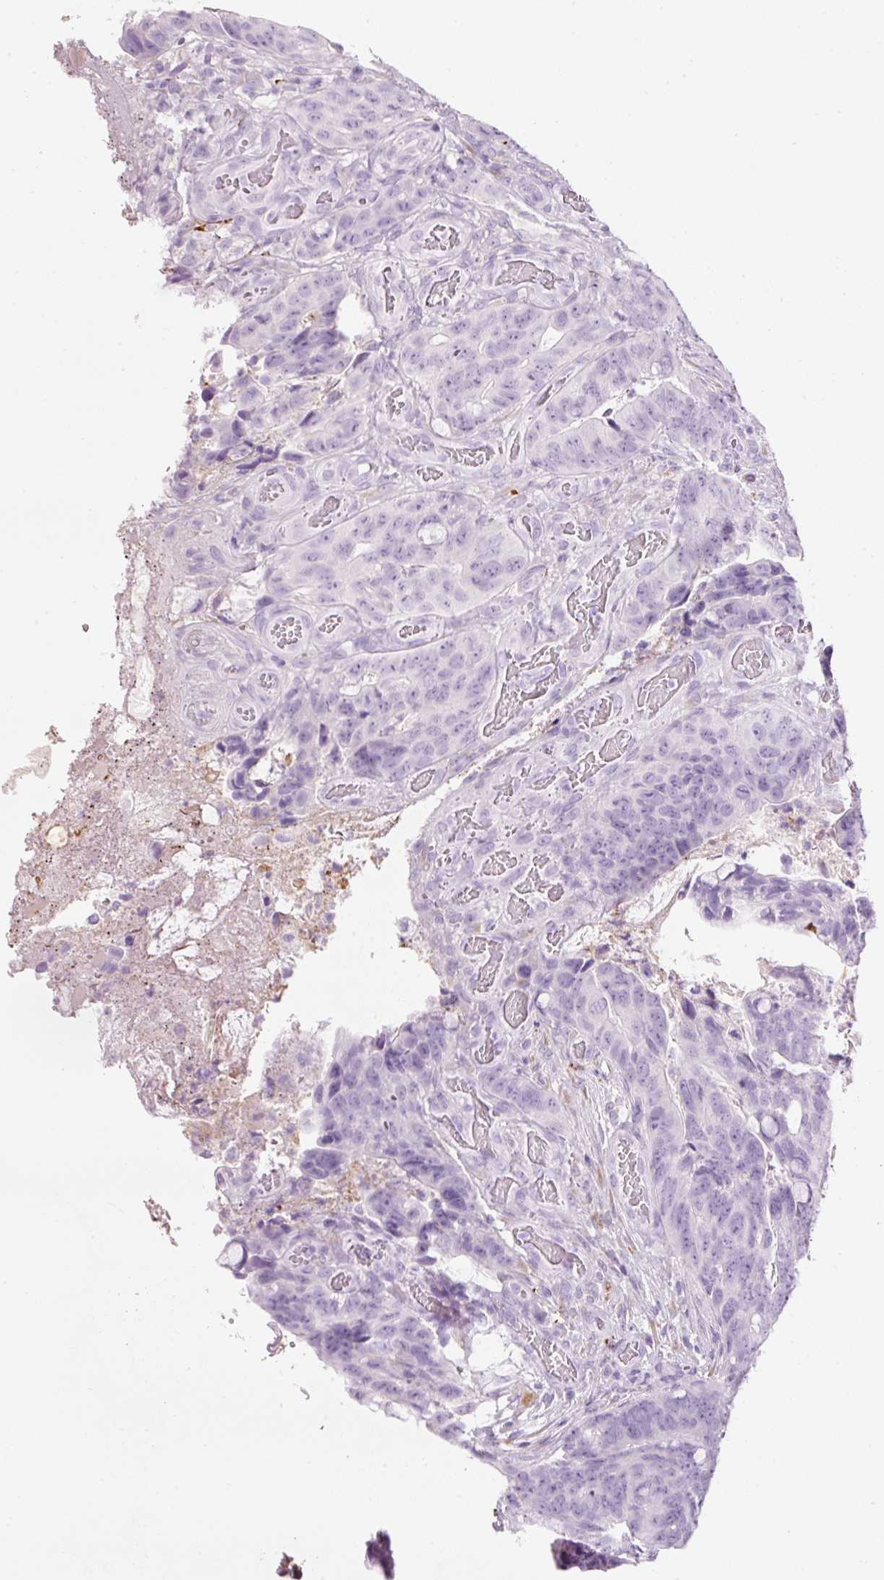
{"staining": {"intensity": "negative", "quantity": "none", "location": "none"}, "tissue": "colorectal cancer", "cell_type": "Tumor cells", "image_type": "cancer", "snomed": [{"axis": "morphology", "description": "Adenocarcinoma, NOS"}, {"axis": "topography", "description": "Colon"}], "caption": "The immunohistochemistry micrograph has no significant positivity in tumor cells of colorectal adenocarcinoma tissue.", "gene": "MFAP4", "patient": {"sex": "female", "age": 82}}